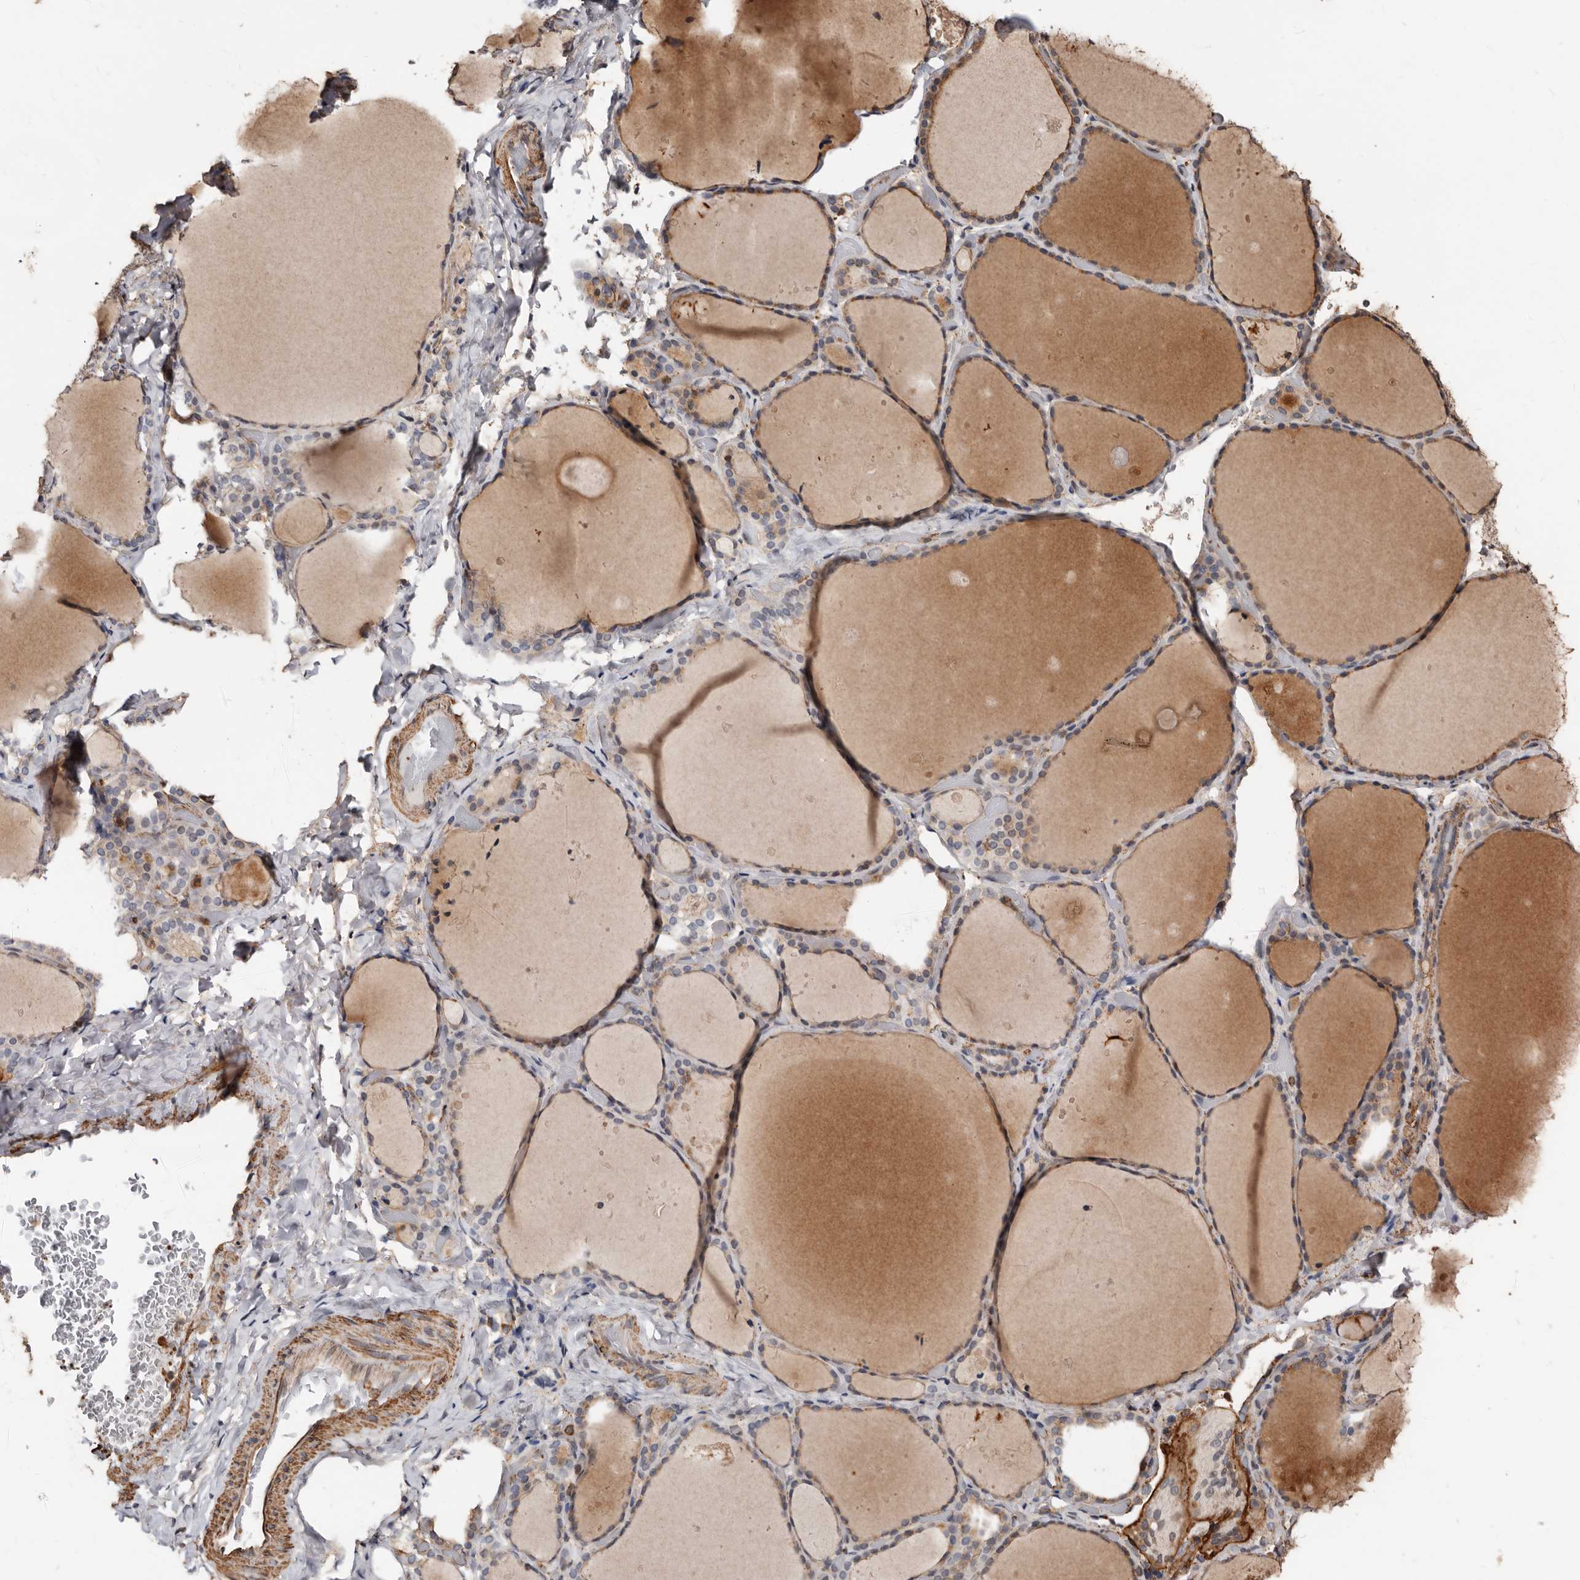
{"staining": {"intensity": "weak", "quantity": "25%-75%", "location": "cytoplasmic/membranous"}, "tissue": "thyroid gland", "cell_type": "Glandular cells", "image_type": "normal", "snomed": [{"axis": "morphology", "description": "Normal tissue, NOS"}, {"axis": "topography", "description": "Thyroid gland"}], "caption": "Protein staining displays weak cytoplasmic/membranous positivity in approximately 25%-75% of glandular cells in unremarkable thyroid gland. The staining is performed using DAB (3,3'-diaminobenzidine) brown chromogen to label protein expression. The nuclei are counter-stained blue using hematoxylin.", "gene": "GSK3A", "patient": {"sex": "female", "age": 44}}